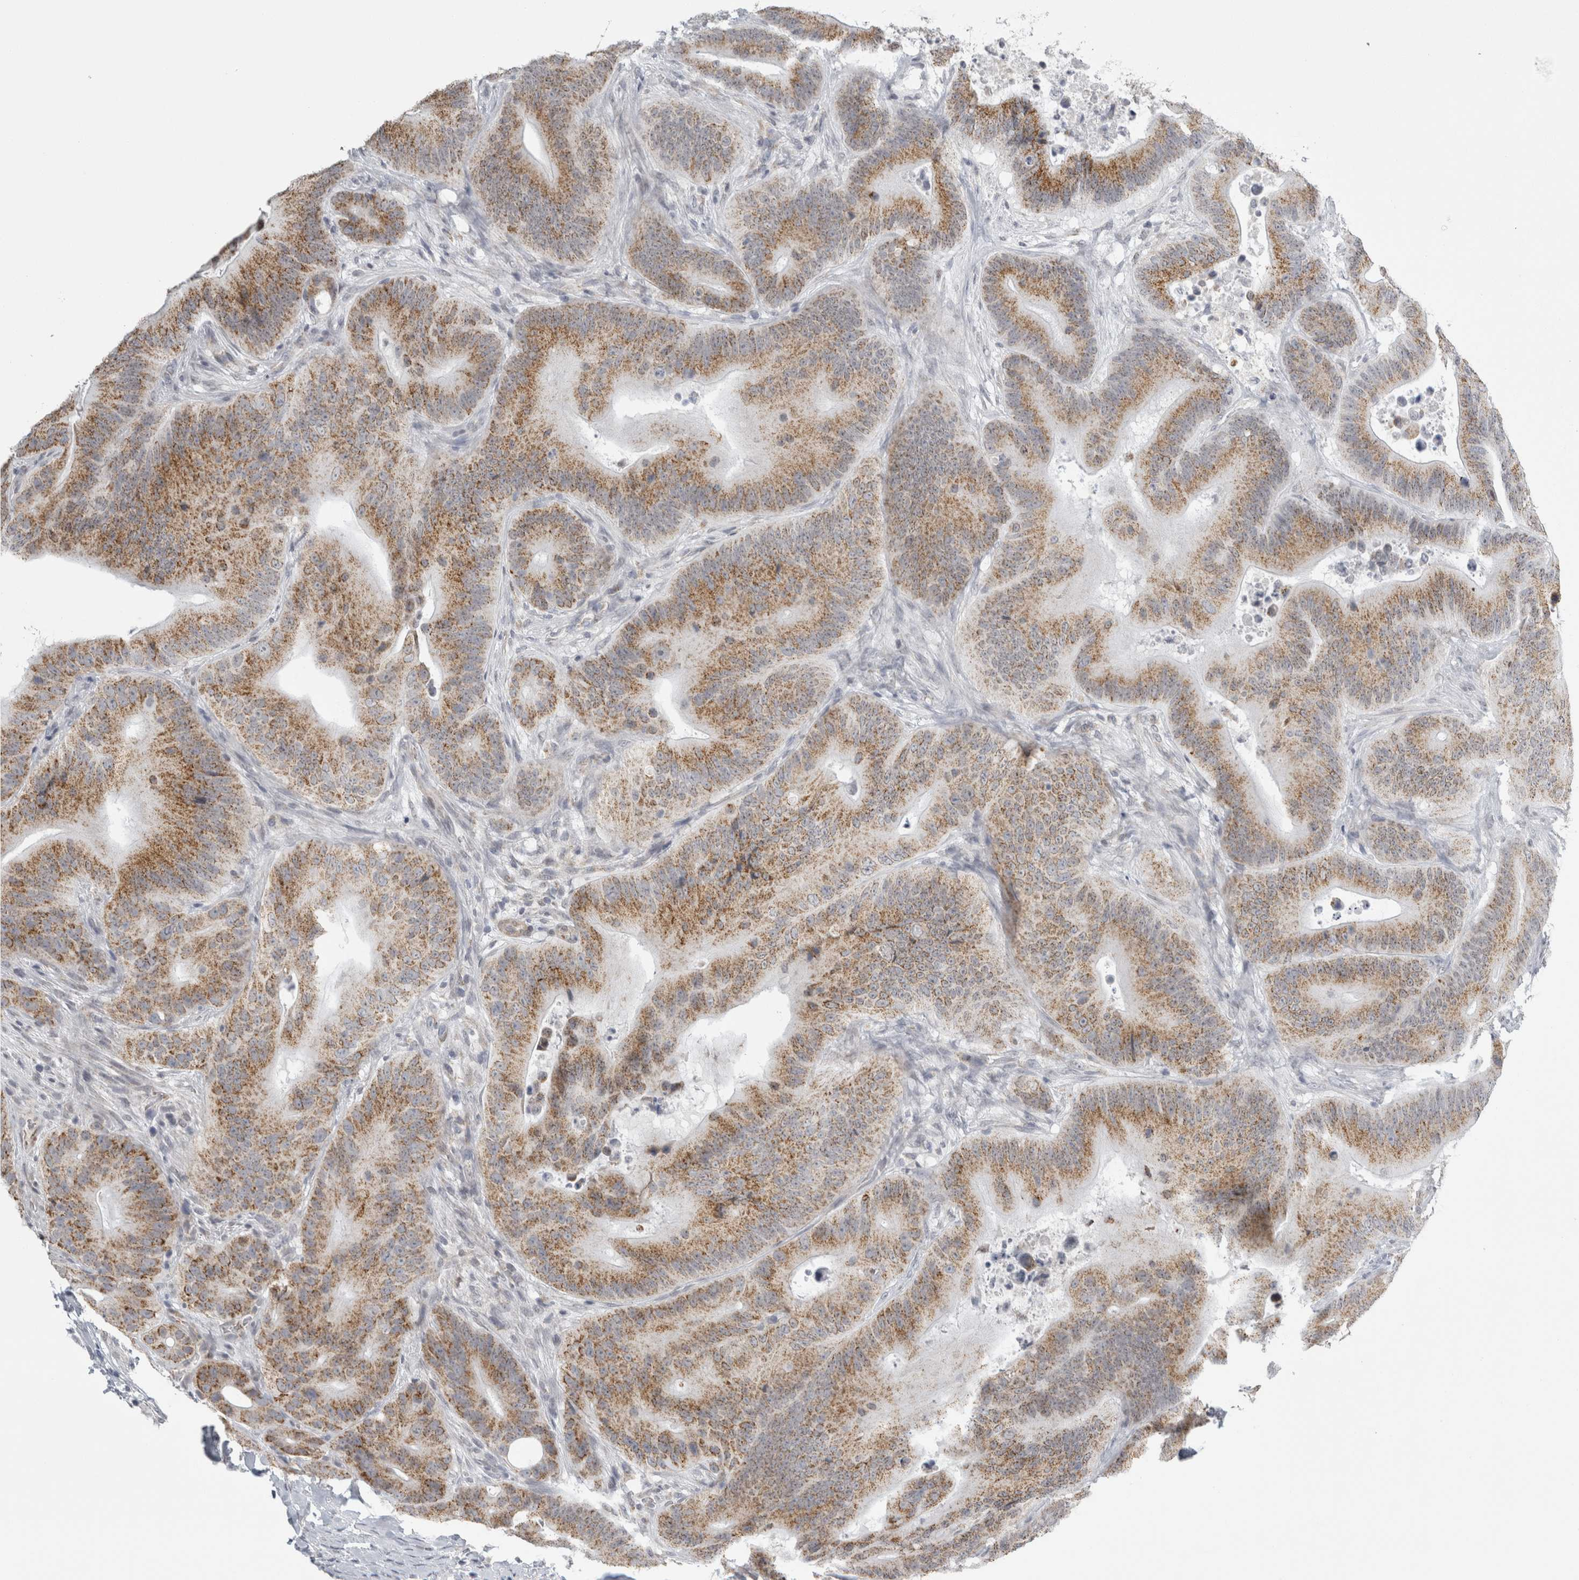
{"staining": {"intensity": "moderate", "quantity": ">75%", "location": "cytoplasmic/membranous"}, "tissue": "colorectal cancer", "cell_type": "Tumor cells", "image_type": "cancer", "snomed": [{"axis": "morphology", "description": "Adenocarcinoma, NOS"}, {"axis": "topography", "description": "Colon"}], "caption": "About >75% of tumor cells in human colorectal cancer demonstrate moderate cytoplasmic/membranous protein staining as visualized by brown immunohistochemical staining.", "gene": "PLIN1", "patient": {"sex": "male", "age": 83}}